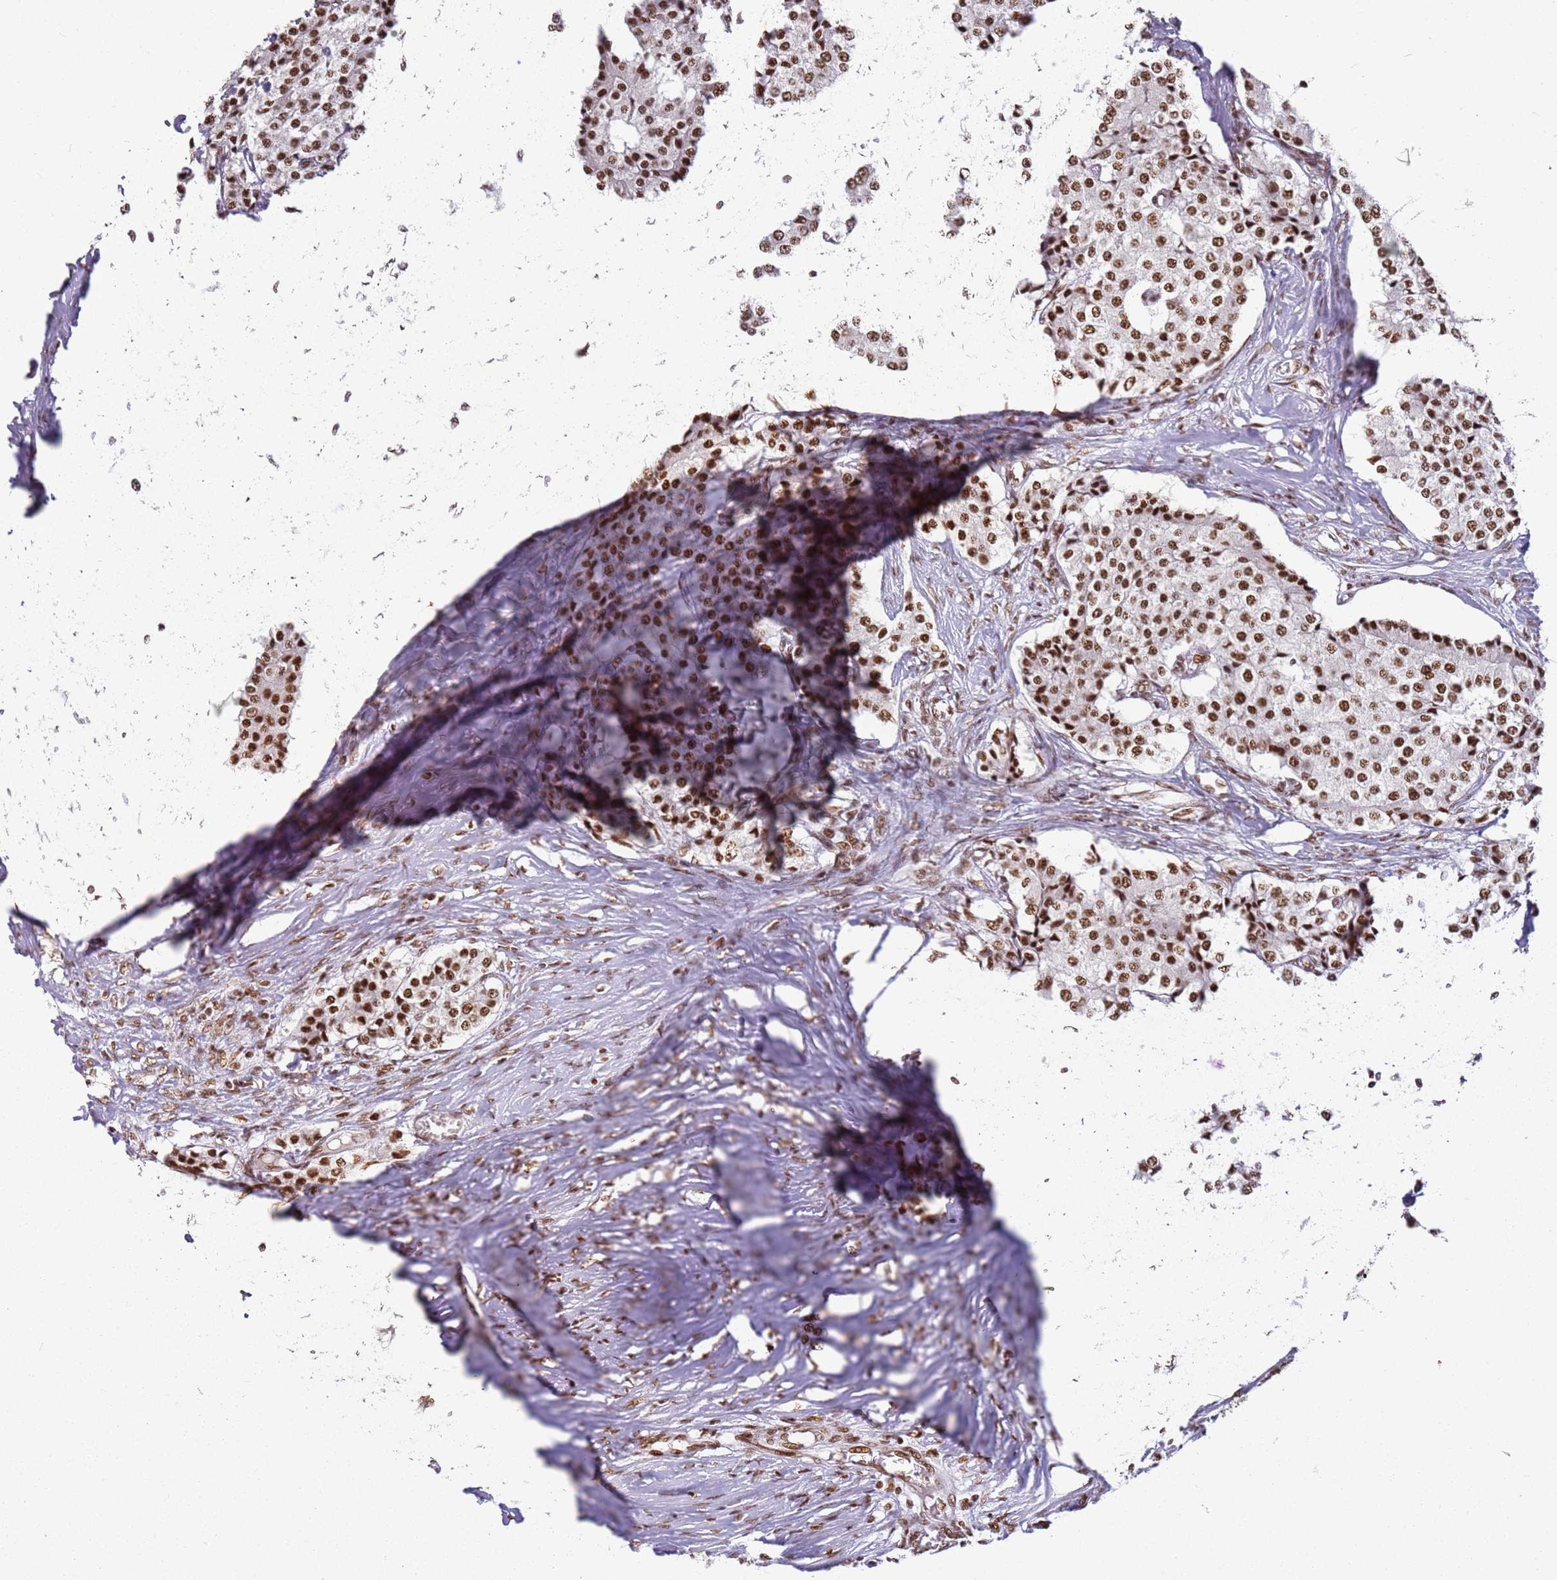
{"staining": {"intensity": "moderate", "quantity": ">75%", "location": "nuclear"}, "tissue": "carcinoid", "cell_type": "Tumor cells", "image_type": "cancer", "snomed": [{"axis": "morphology", "description": "Carcinoid, malignant, NOS"}, {"axis": "topography", "description": "Colon"}], "caption": "Approximately >75% of tumor cells in carcinoid exhibit moderate nuclear protein expression as visualized by brown immunohistochemical staining.", "gene": "TENT4A", "patient": {"sex": "female", "age": 52}}